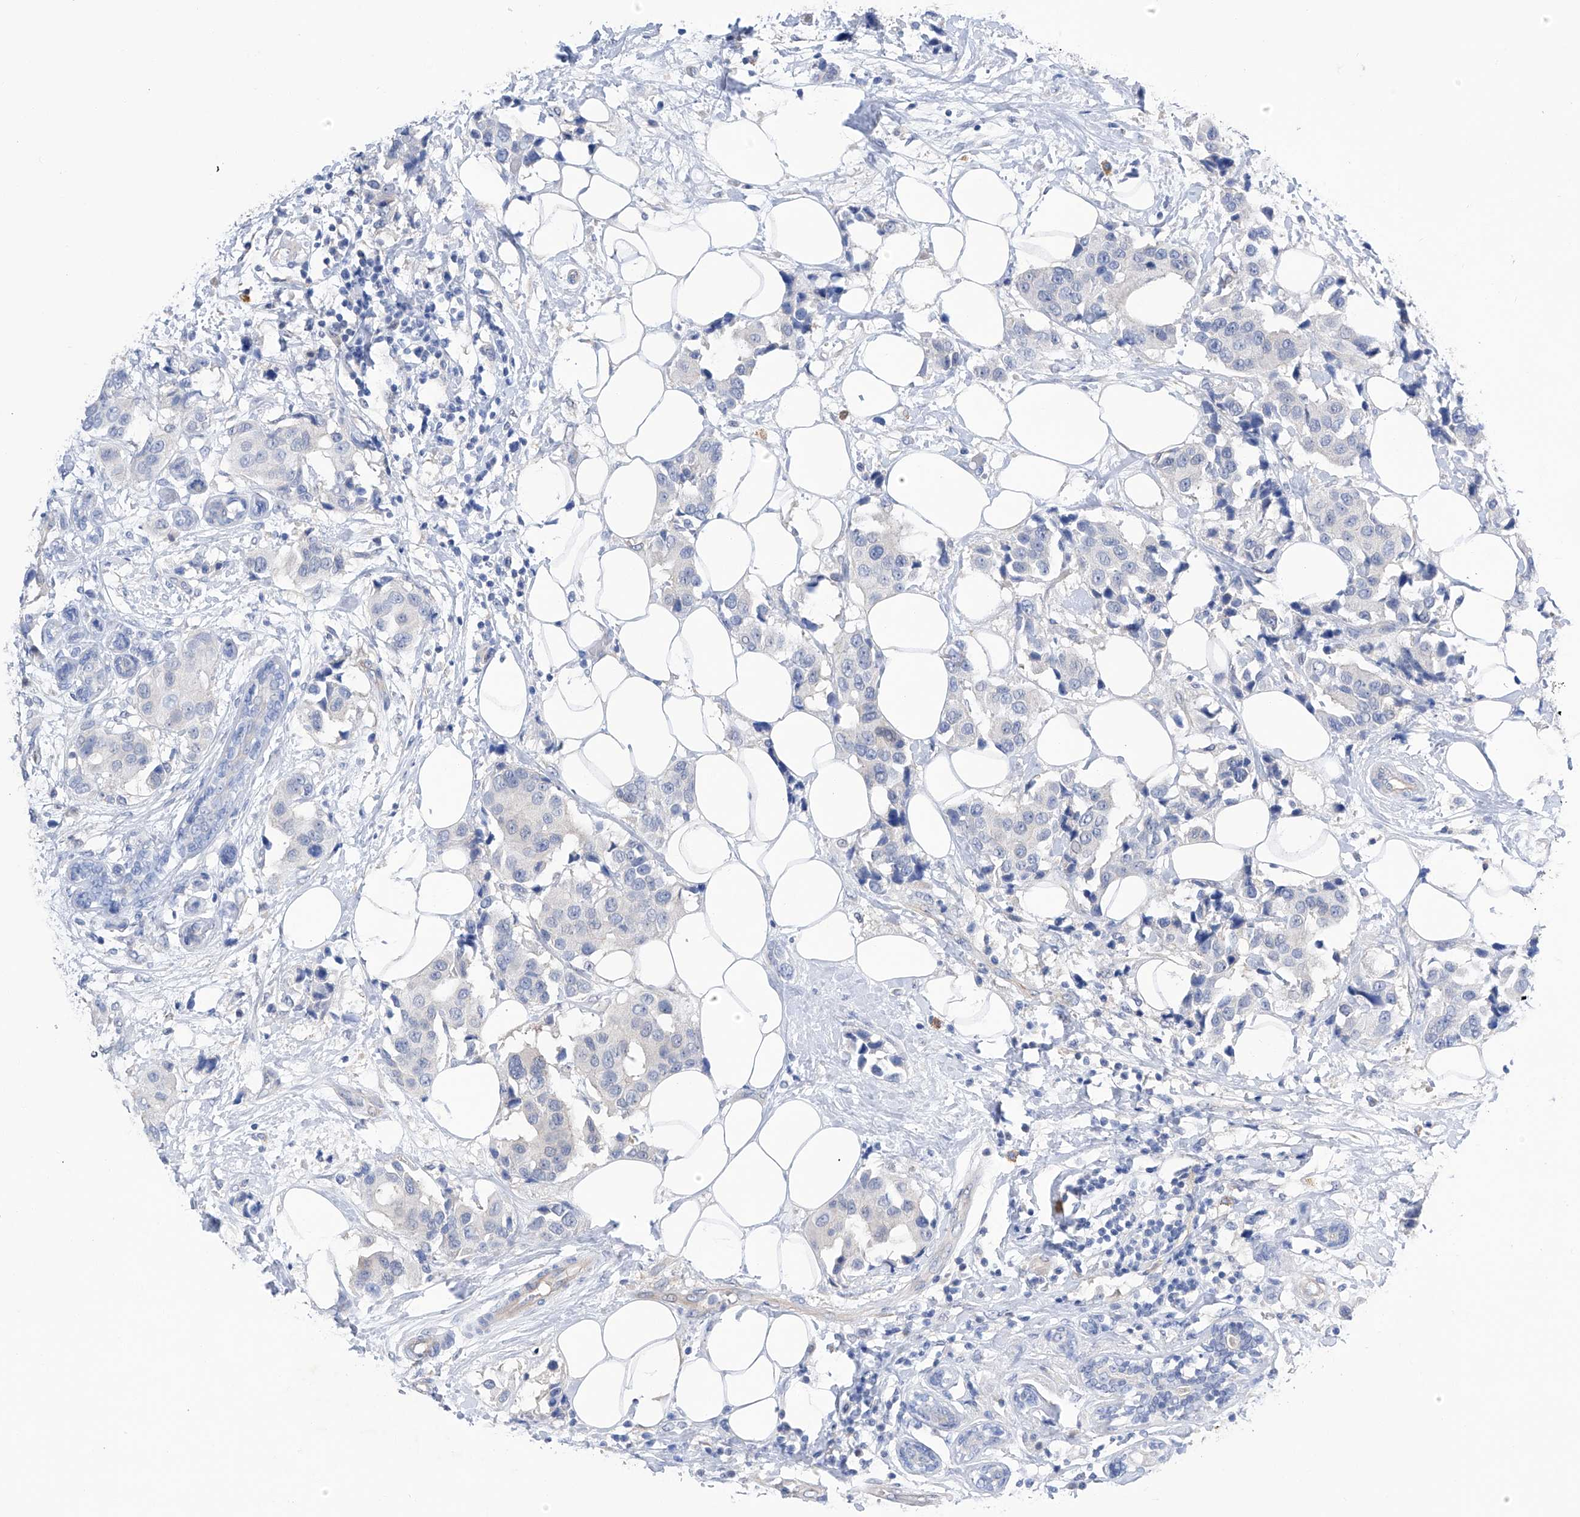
{"staining": {"intensity": "negative", "quantity": "none", "location": "none"}, "tissue": "breast cancer", "cell_type": "Tumor cells", "image_type": "cancer", "snomed": [{"axis": "morphology", "description": "Normal tissue, NOS"}, {"axis": "morphology", "description": "Duct carcinoma"}, {"axis": "topography", "description": "Breast"}], "caption": "This micrograph is of breast cancer stained with immunohistochemistry to label a protein in brown with the nuclei are counter-stained blue. There is no staining in tumor cells.", "gene": "PGM3", "patient": {"sex": "female", "age": 39}}